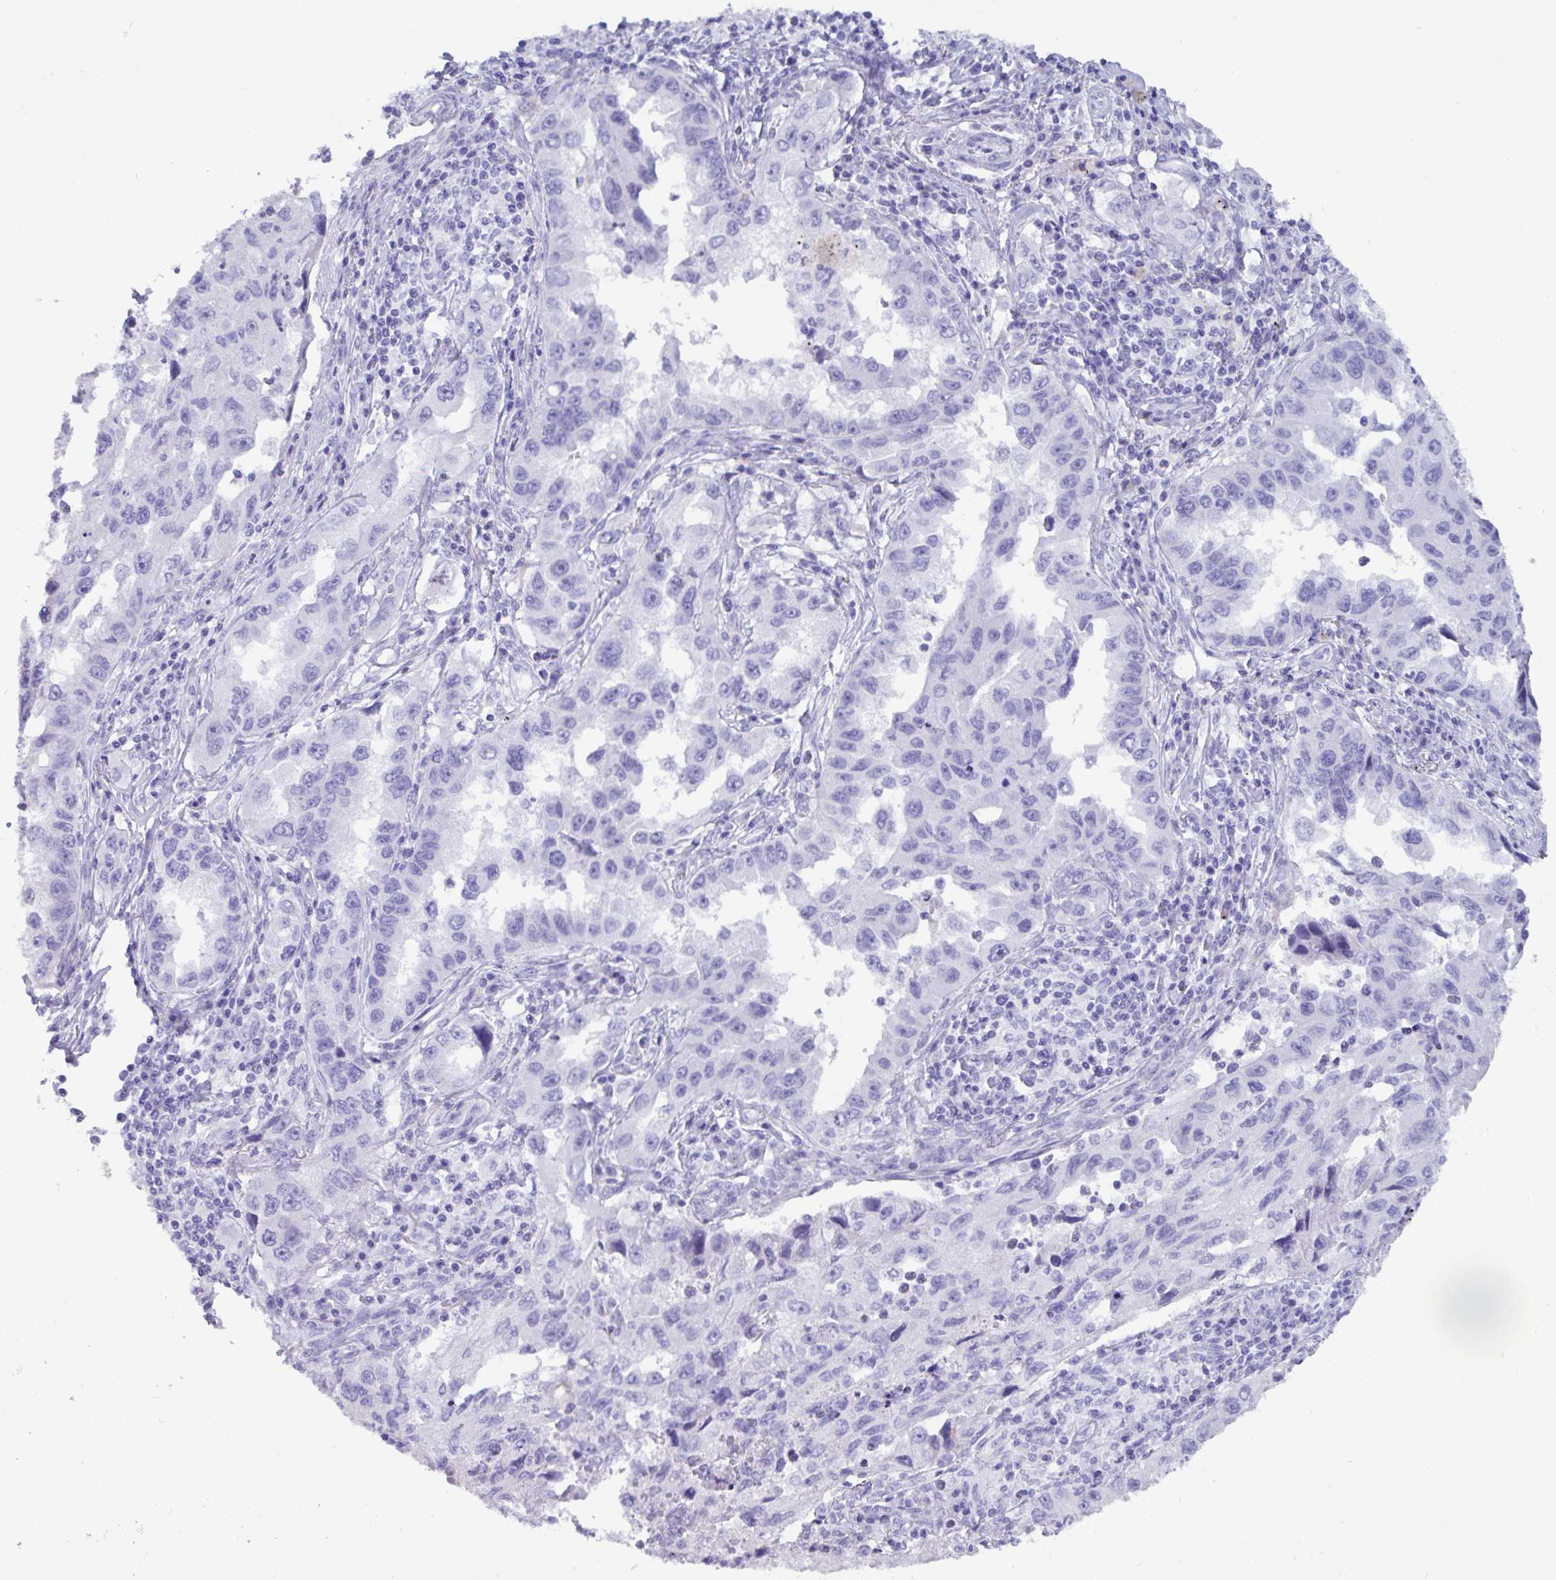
{"staining": {"intensity": "negative", "quantity": "none", "location": "none"}, "tissue": "lung cancer", "cell_type": "Tumor cells", "image_type": "cancer", "snomed": [{"axis": "morphology", "description": "Adenocarcinoma, NOS"}, {"axis": "topography", "description": "Lung"}], "caption": "Protein analysis of lung cancer reveals no significant positivity in tumor cells.", "gene": "TNNC1", "patient": {"sex": "female", "age": 73}}